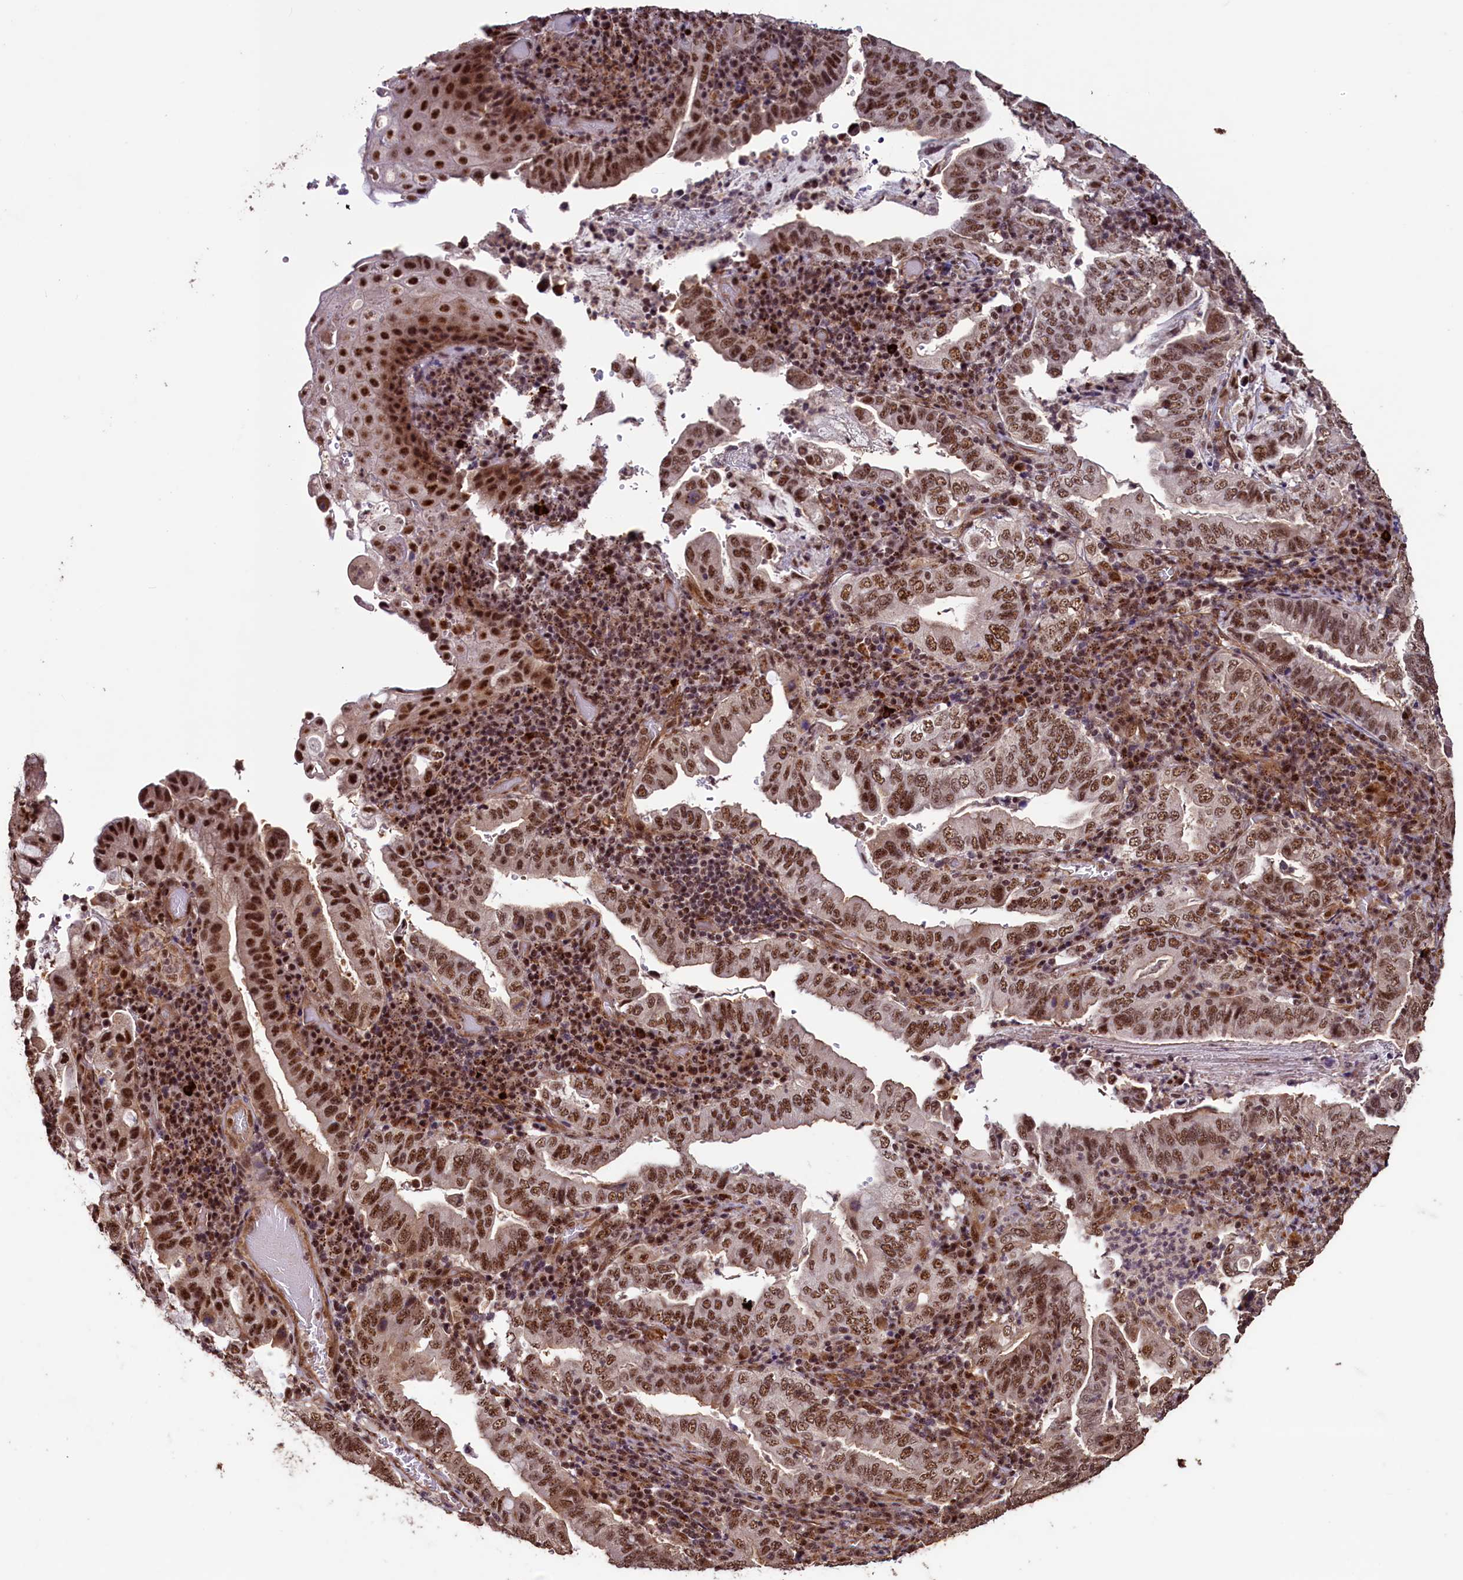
{"staining": {"intensity": "moderate", "quantity": ">75%", "location": "nuclear"}, "tissue": "stomach cancer", "cell_type": "Tumor cells", "image_type": "cancer", "snomed": [{"axis": "morphology", "description": "Normal tissue, NOS"}, {"axis": "morphology", "description": "Adenocarcinoma, NOS"}, {"axis": "topography", "description": "Esophagus"}, {"axis": "topography", "description": "Stomach, upper"}, {"axis": "topography", "description": "Peripheral nerve tissue"}], "caption": "Immunohistochemistry histopathology image of neoplastic tissue: stomach cancer stained using immunohistochemistry (IHC) reveals medium levels of moderate protein expression localized specifically in the nuclear of tumor cells, appearing as a nuclear brown color.", "gene": "SFSWAP", "patient": {"sex": "male", "age": 62}}